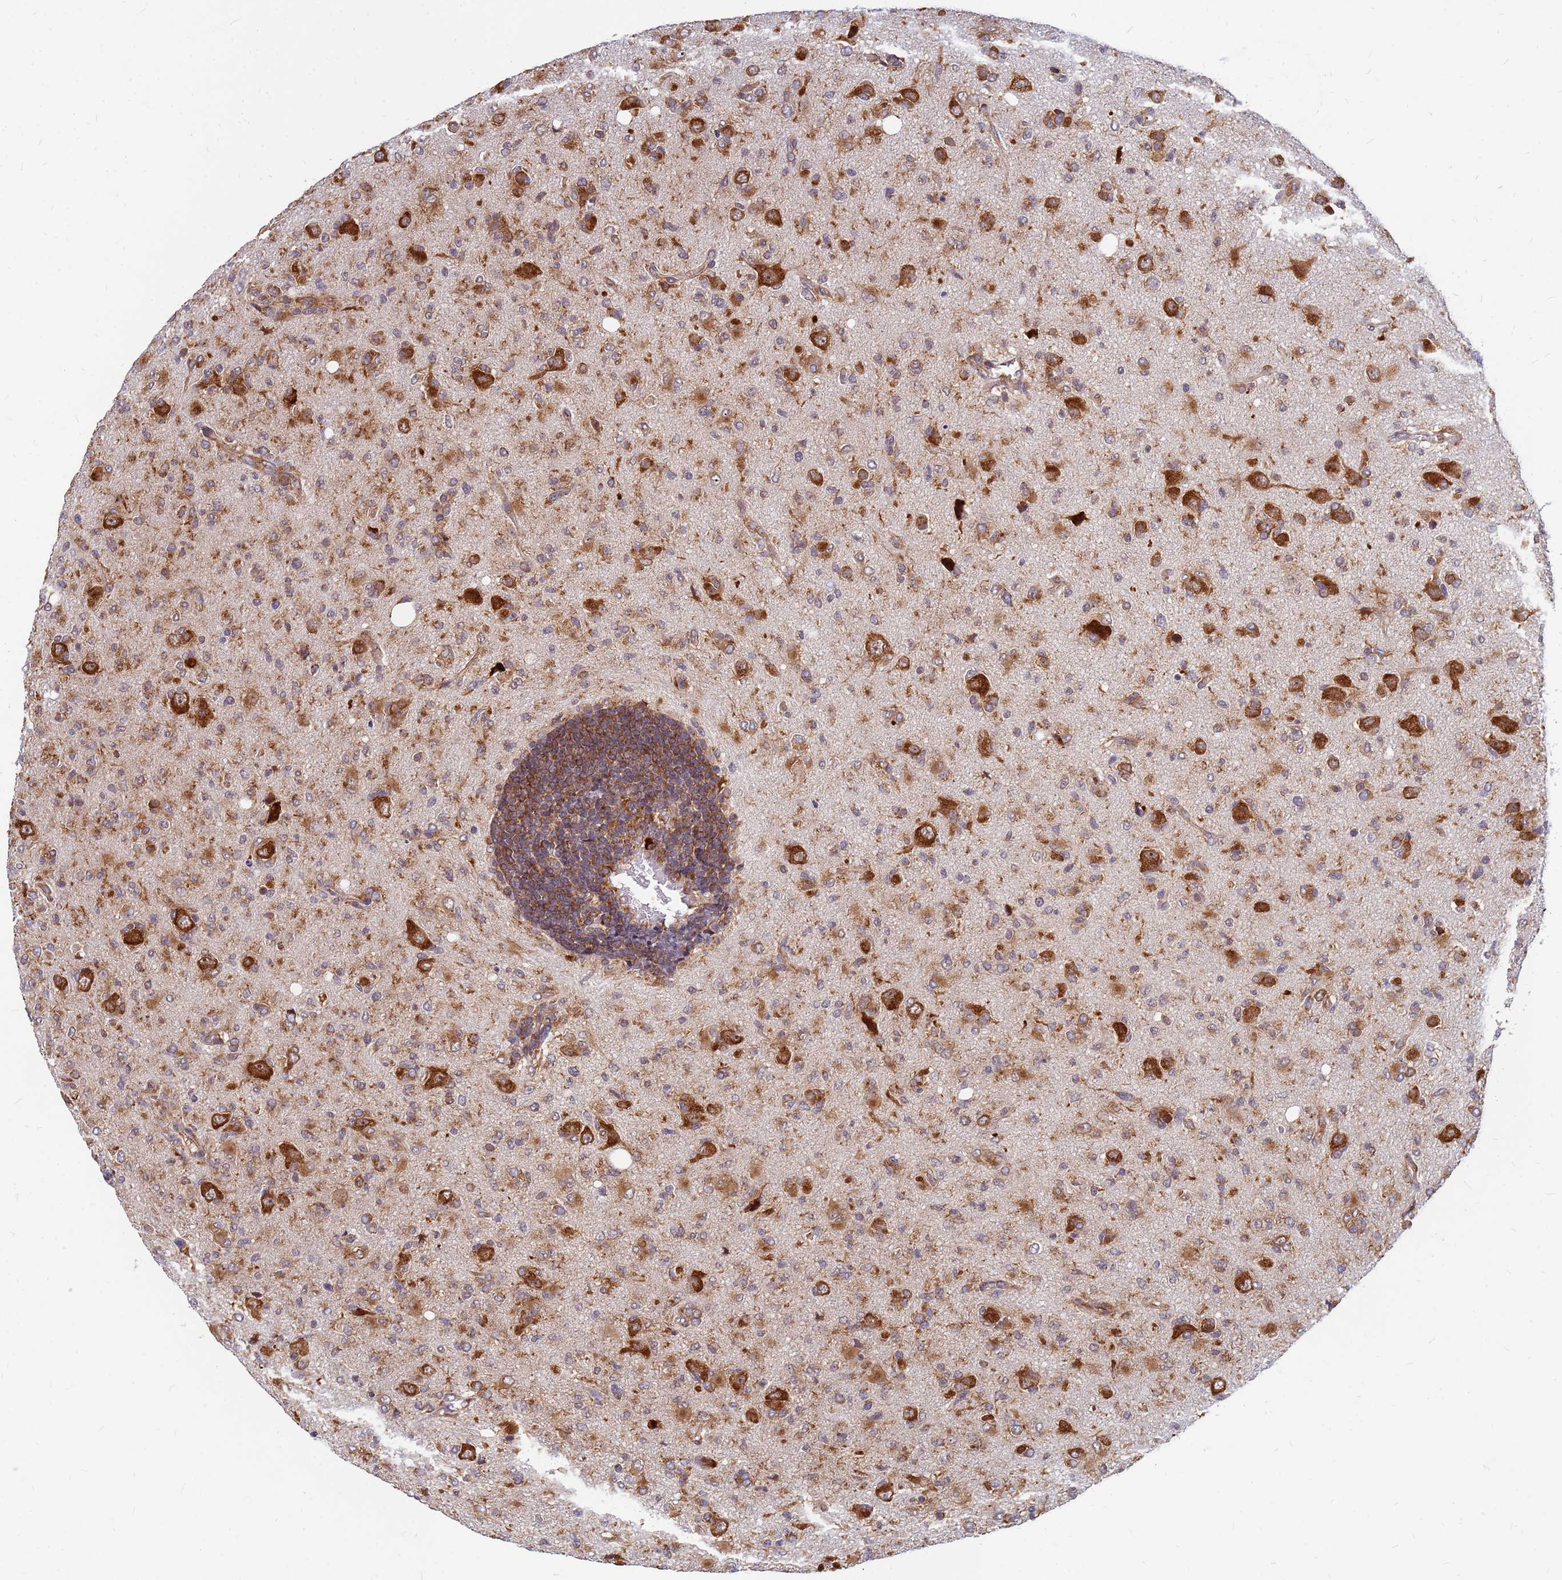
{"staining": {"intensity": "moderate", "quantity": ">75%", "location": "cytoplasmic/membranous"}, "tissue": "glioma", "cell_type": "Tumor cells", "image_type": "cancer", "snomed": [{"axis": "morphology", "description": "Glioma, malignant, High grade"}, {"axis": "topography", "description": "Brain"}], "caption": "Protein expression analysis of human glioma reveals moderate cytoplasmic/membranous staining in approximately >75% of tumor cells. The protein is stained brown, and the nuclei are stained in blue (DAB IHC with brightfield microscopy, high magnification).", "gene": "RPL8", "patient": {"sex": "female", "age": 57}}